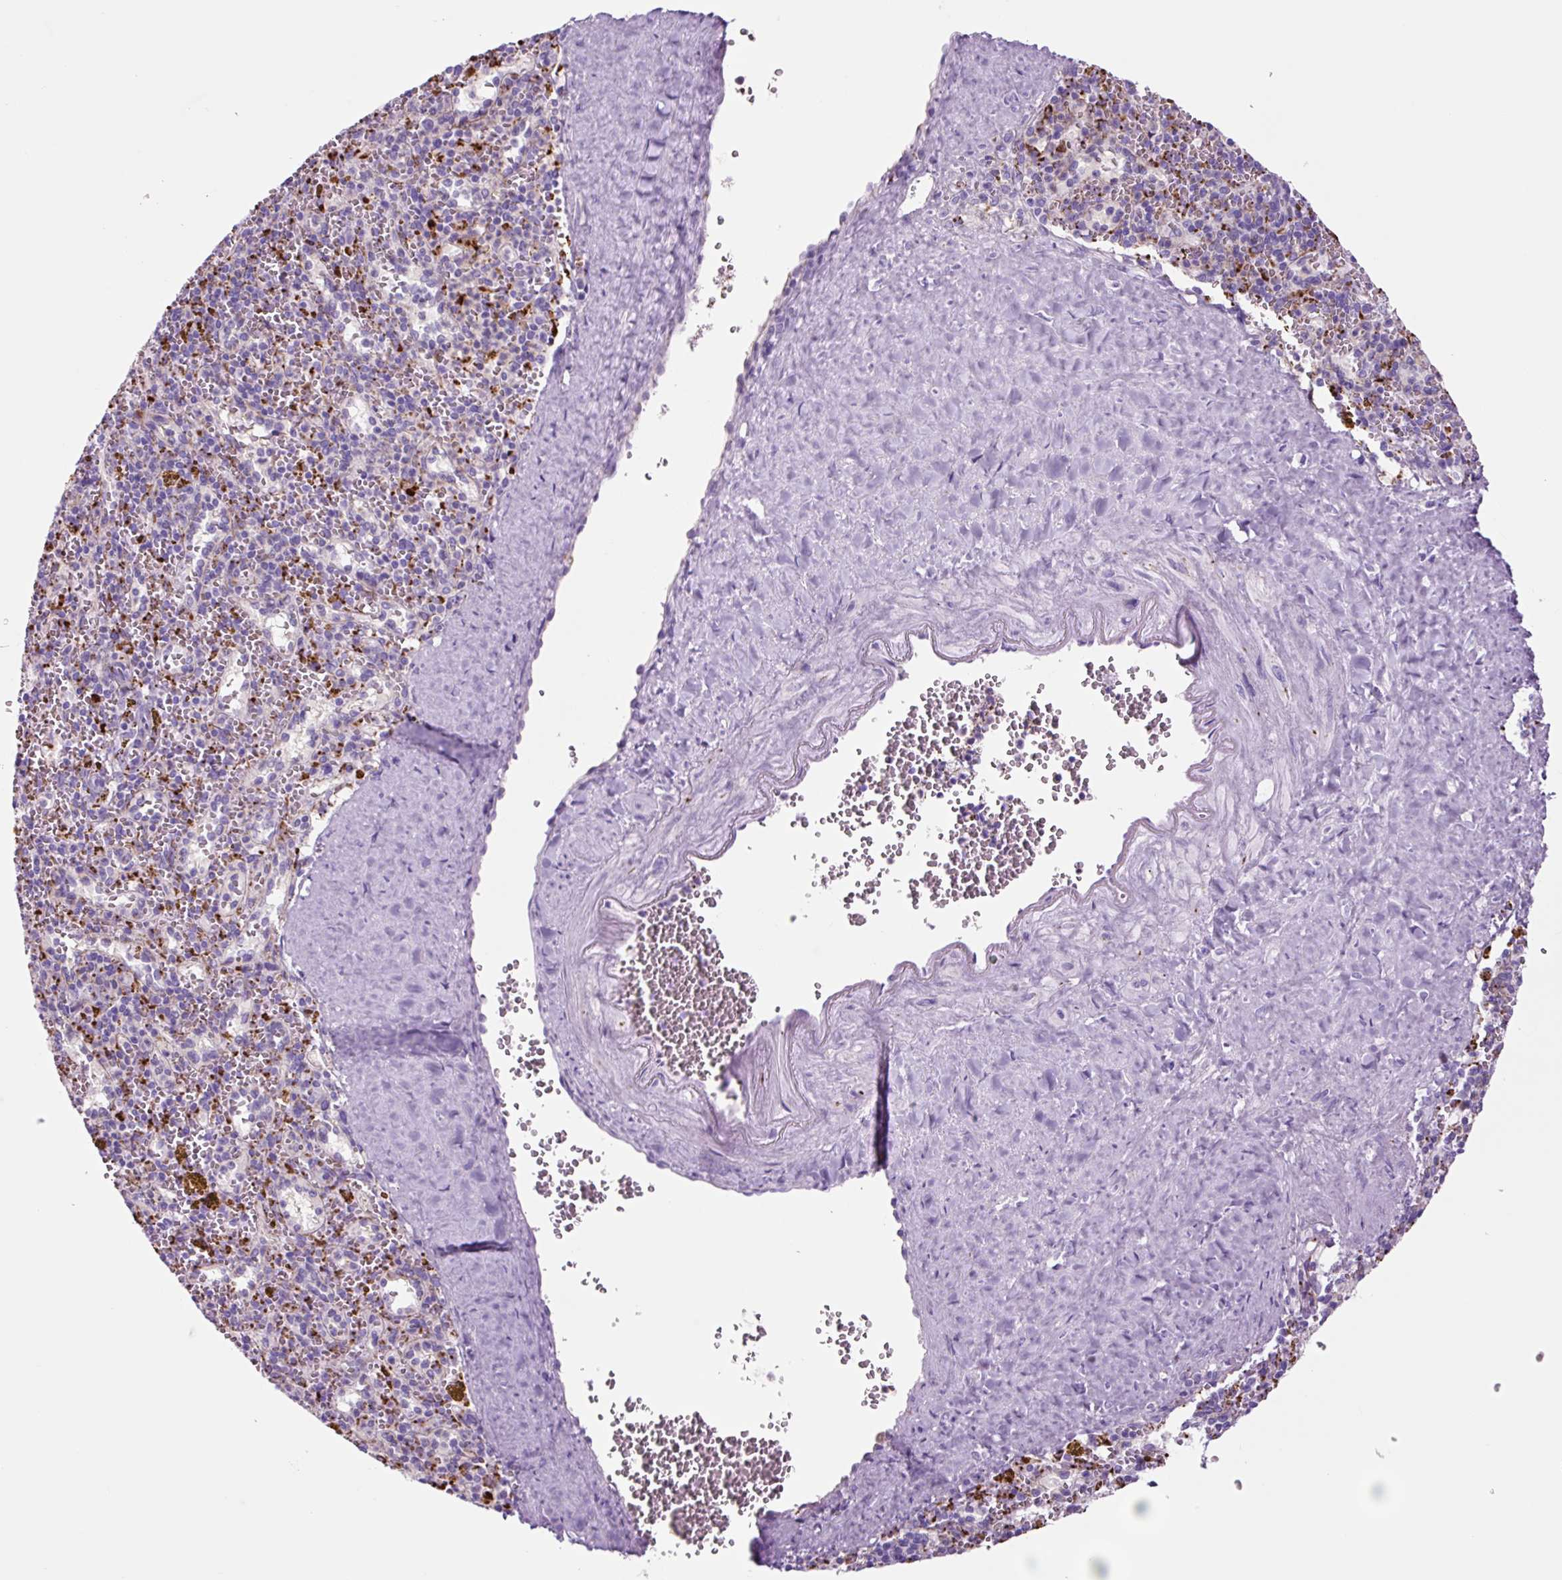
{"staining": {"intensity": "strong", "quantity": "<25%", "location": "cytoplasmic/membranous"}, "tissue": "spleen", "cell_type": "Cells in red pulp", "image_type": "normal", "snomed": [{"axis": "morphology", "description": "Normal tissue, NOS"}, {"axis": "topography", "description": "Spleen"}], "caption": "The photomicrograph demonstrates a brown stain indicating the presence of a protein in the cytoplasmic/membranous of cells in red pulp in spleen. Using DAB (brown) and hematoxylin (blue) stains, captured at high magnification using brightfield microscopy.", "gene": "LCN10", "patient": {"sex": "male", "age": 57}}